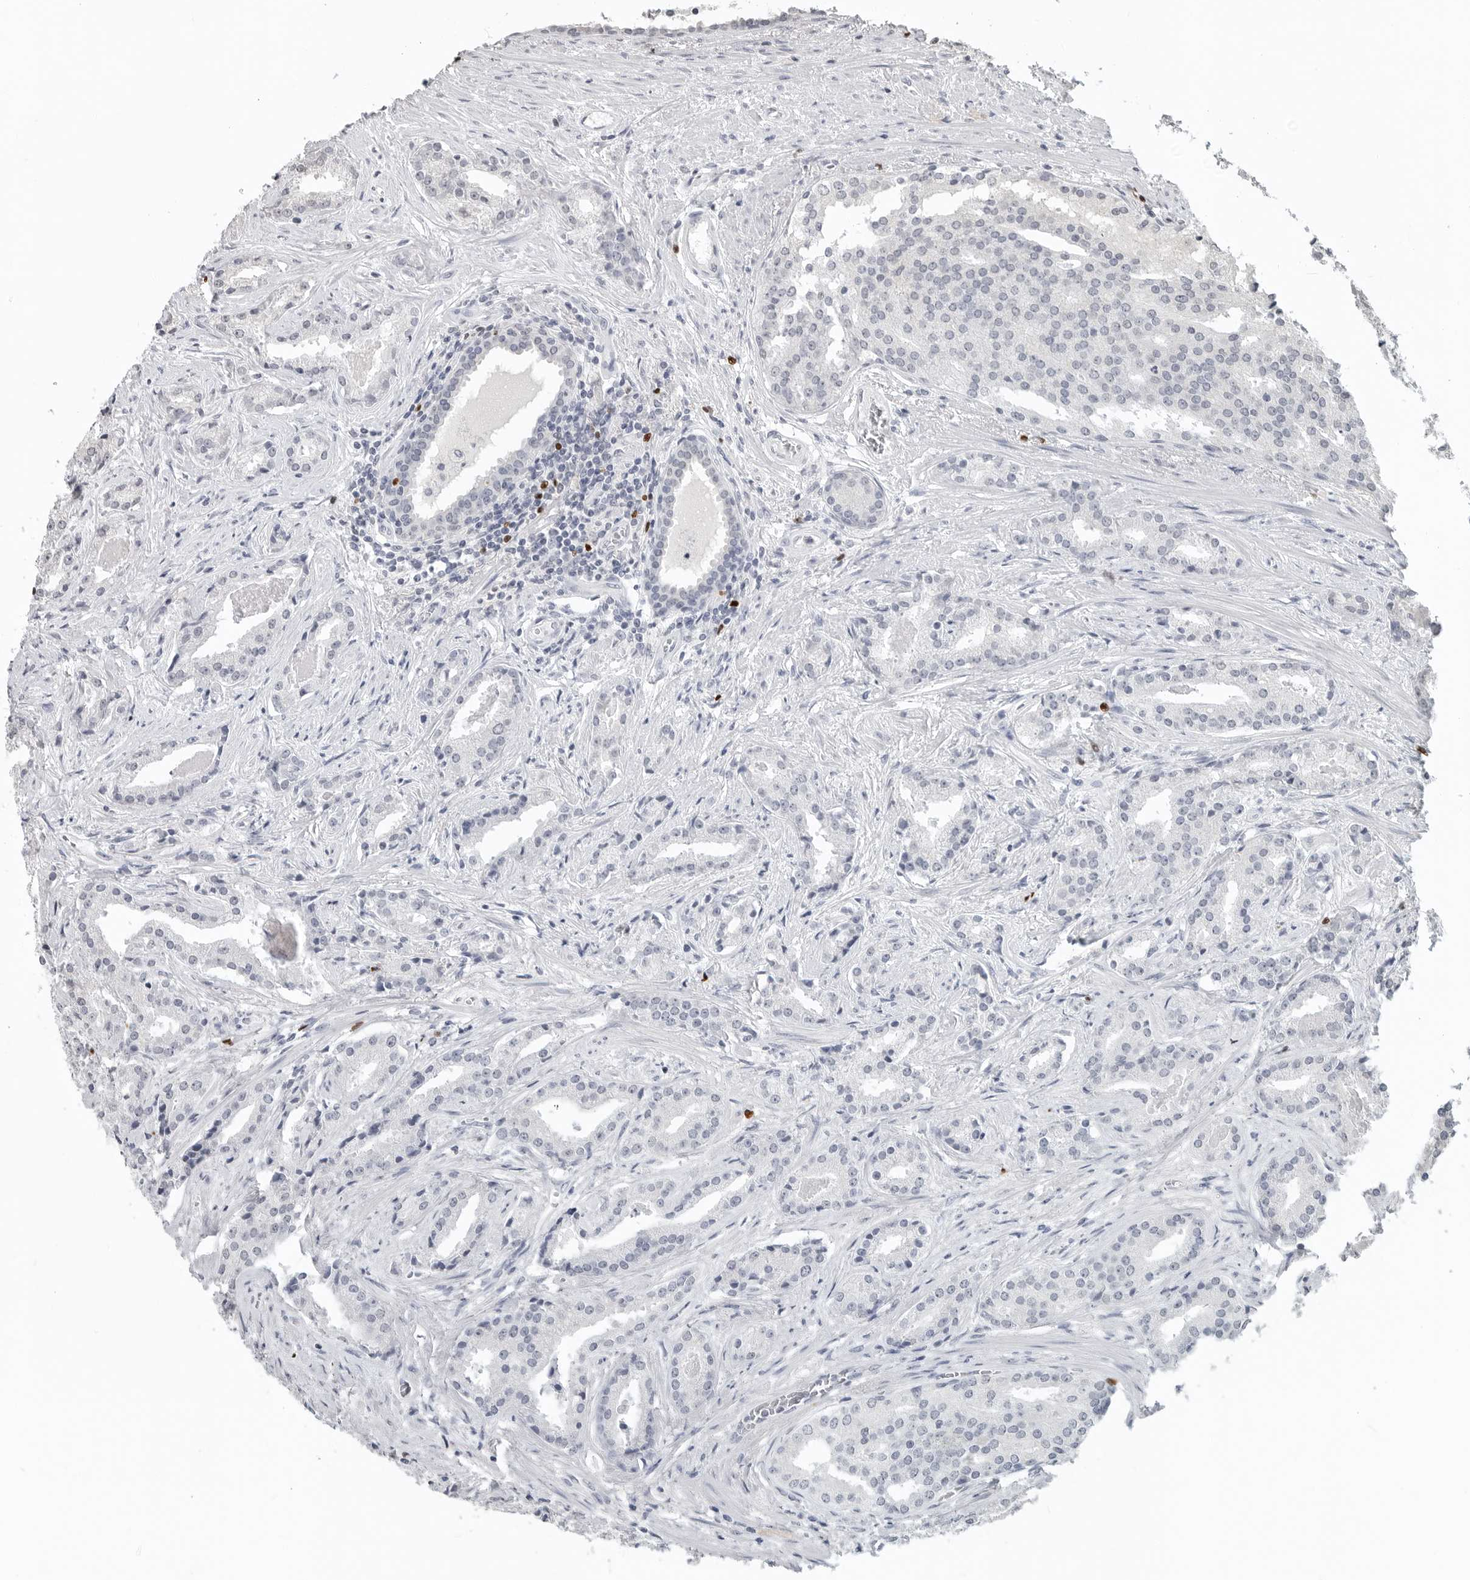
{"staining": {"intensity": "negative", "quantity": "none", "location": "none"}, "tissue": "prostate cancer", "cell_type": "Tumor cells", "image_type": "cancer", "snomed": [{"axis": "morphology", "description": "Adenocarcinoma, Low grade"}, {"axis": "topography", "description": "Prostate"}], "caption": "Immunohistochemistry image of prostate cancer (adenocarcinoma (low-grade)) stained for a protein (brown), which displays no staining in tumor cells.", "gene": "FOXP3", "patient": {"sex": "male", "age": 67}}